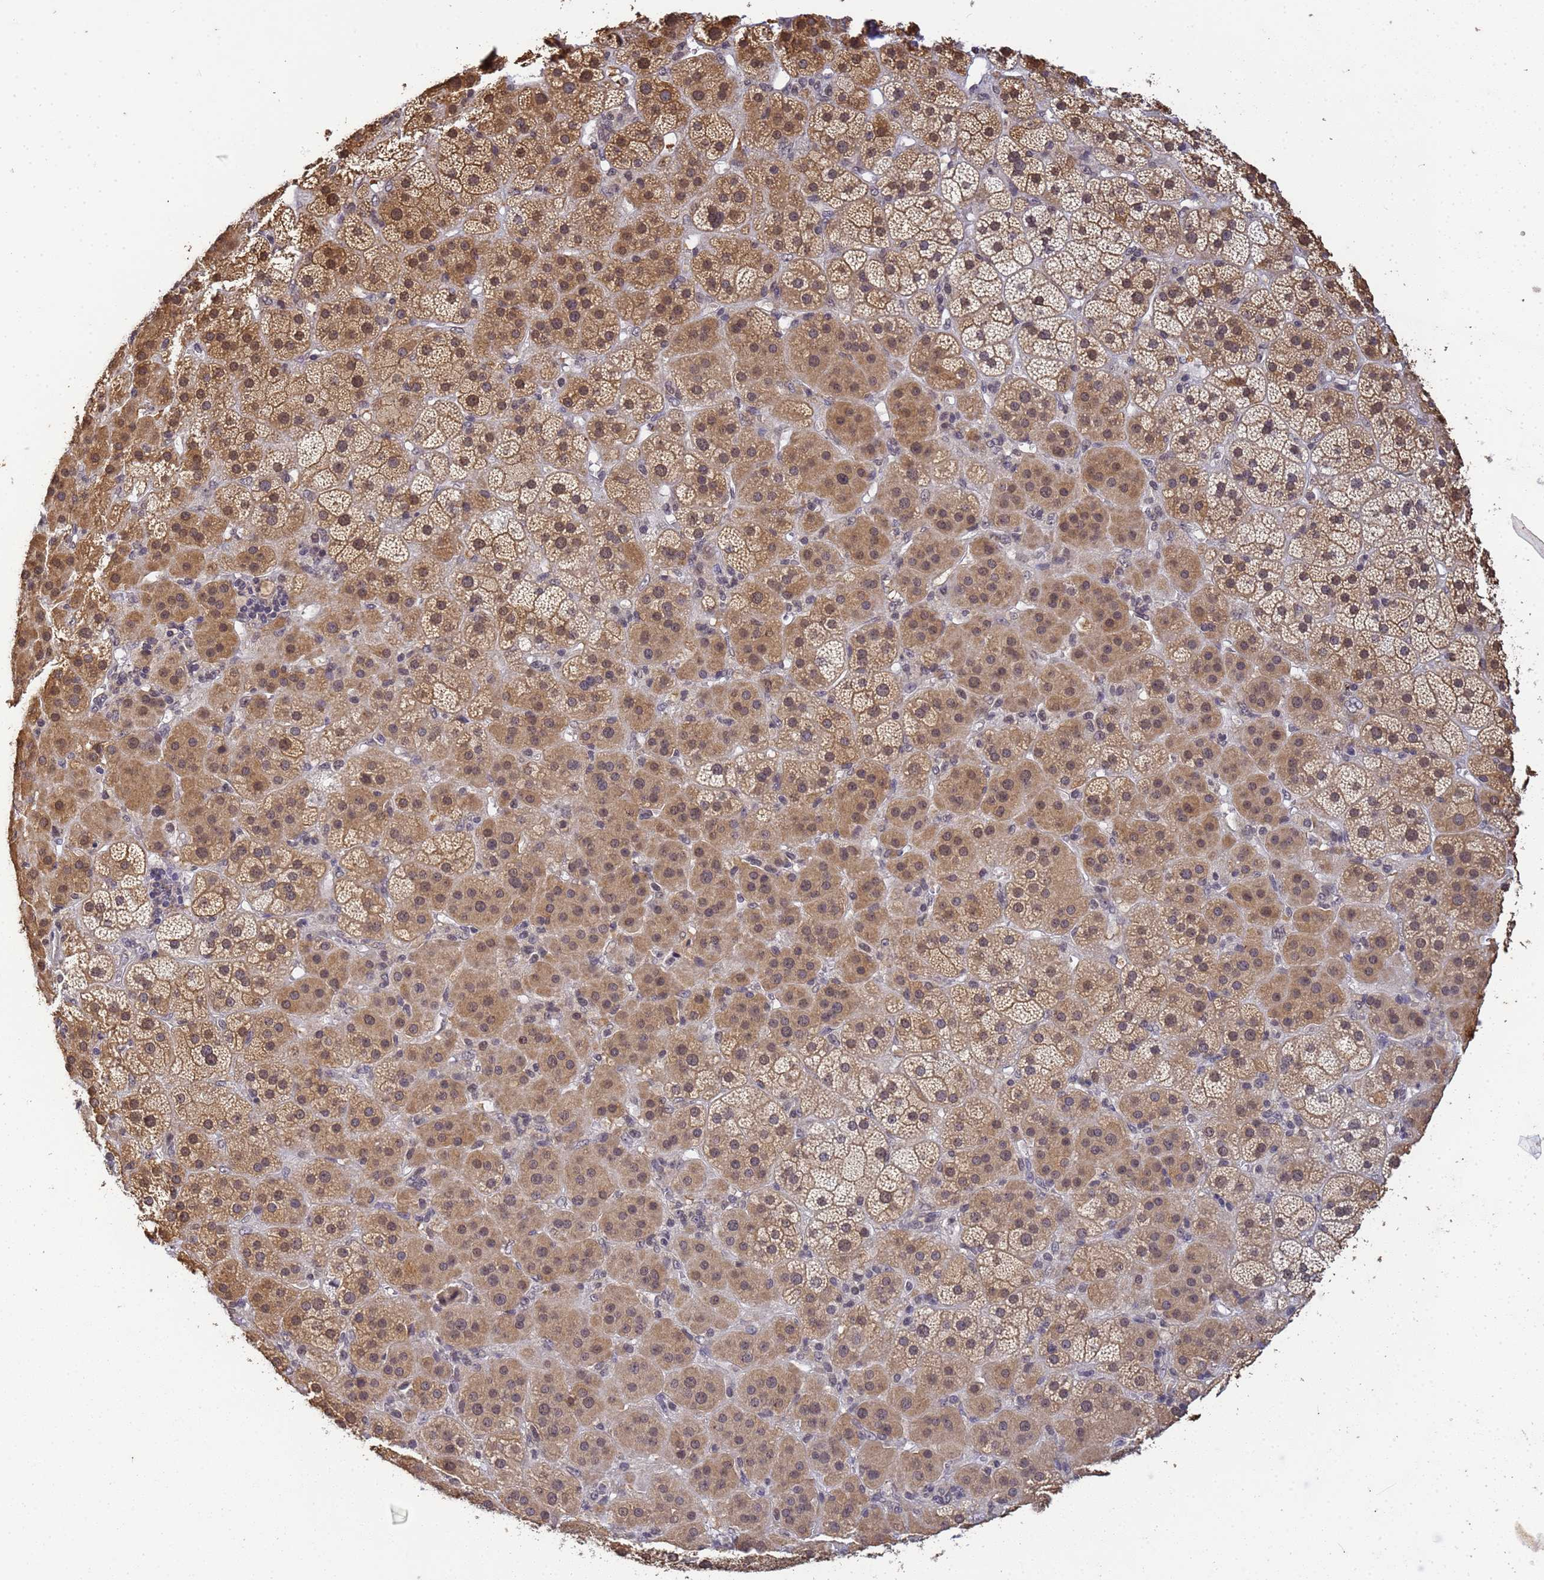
{"staining": {"intensity": "moderate", "quantity": "25%-75%", "location": "cytoplasmic/membranous"}, "tissue": "adrenal gland", "cell_type": "Glandular cells", "image_type": "normal", "snomed": [{"axis": "morphology", "description": "Normal tissue, NOS"}, {"axis": "topography", "description": "Adrenal gland"}], "caption": "A medium amount of moderate cytoplasmic/membranous staining is present in about 25%-75% of glandular cells in normal adrenal gland. (Stains: DAB (3,3'-diaminobenzidine) in brown, nuclei in blue, Microscopy: brightfield microscopy at high magnification).", "gene": "MYL7", "patient": {"sex": "female", "age": 70}}